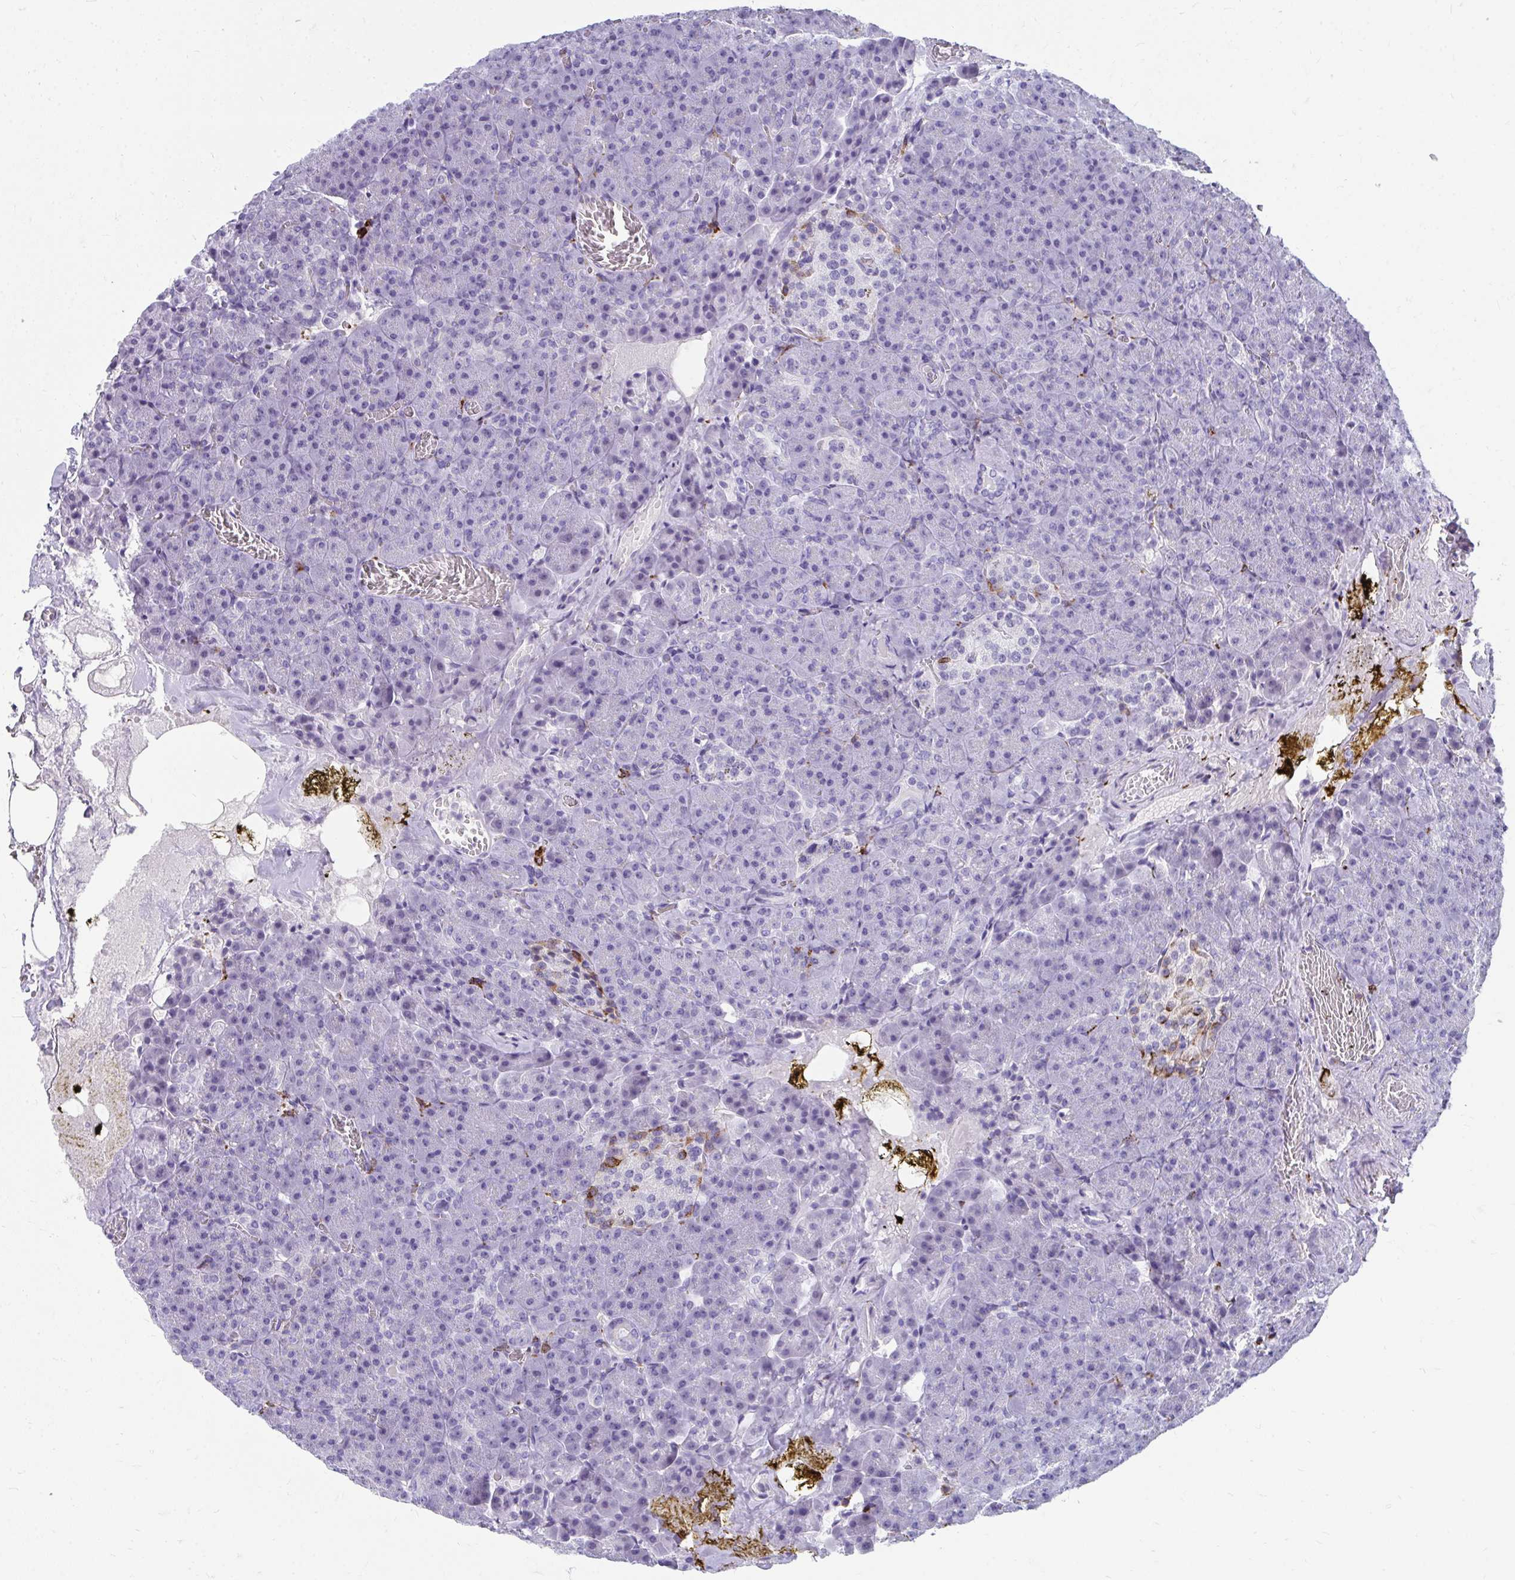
{"staining": {"intensity": "negative", "quantity": "none", "location": "none"}, "tissue": "pancreas", "cell_type": "Exocrine glandular cells", "image_type": "normal", "snomed": [{"axis": "morphology", "description": "Normal tissue, NOS"}, {"axis": "topography", "description": "Pancreas"}], "caption": "A micrograph of human pancreas is negative for staining in exocrine glandular cells. (IHC, brightfield microscopy, high magnification).", "gene": "CD163", "patient": {"sex": "female", "age": 74}}